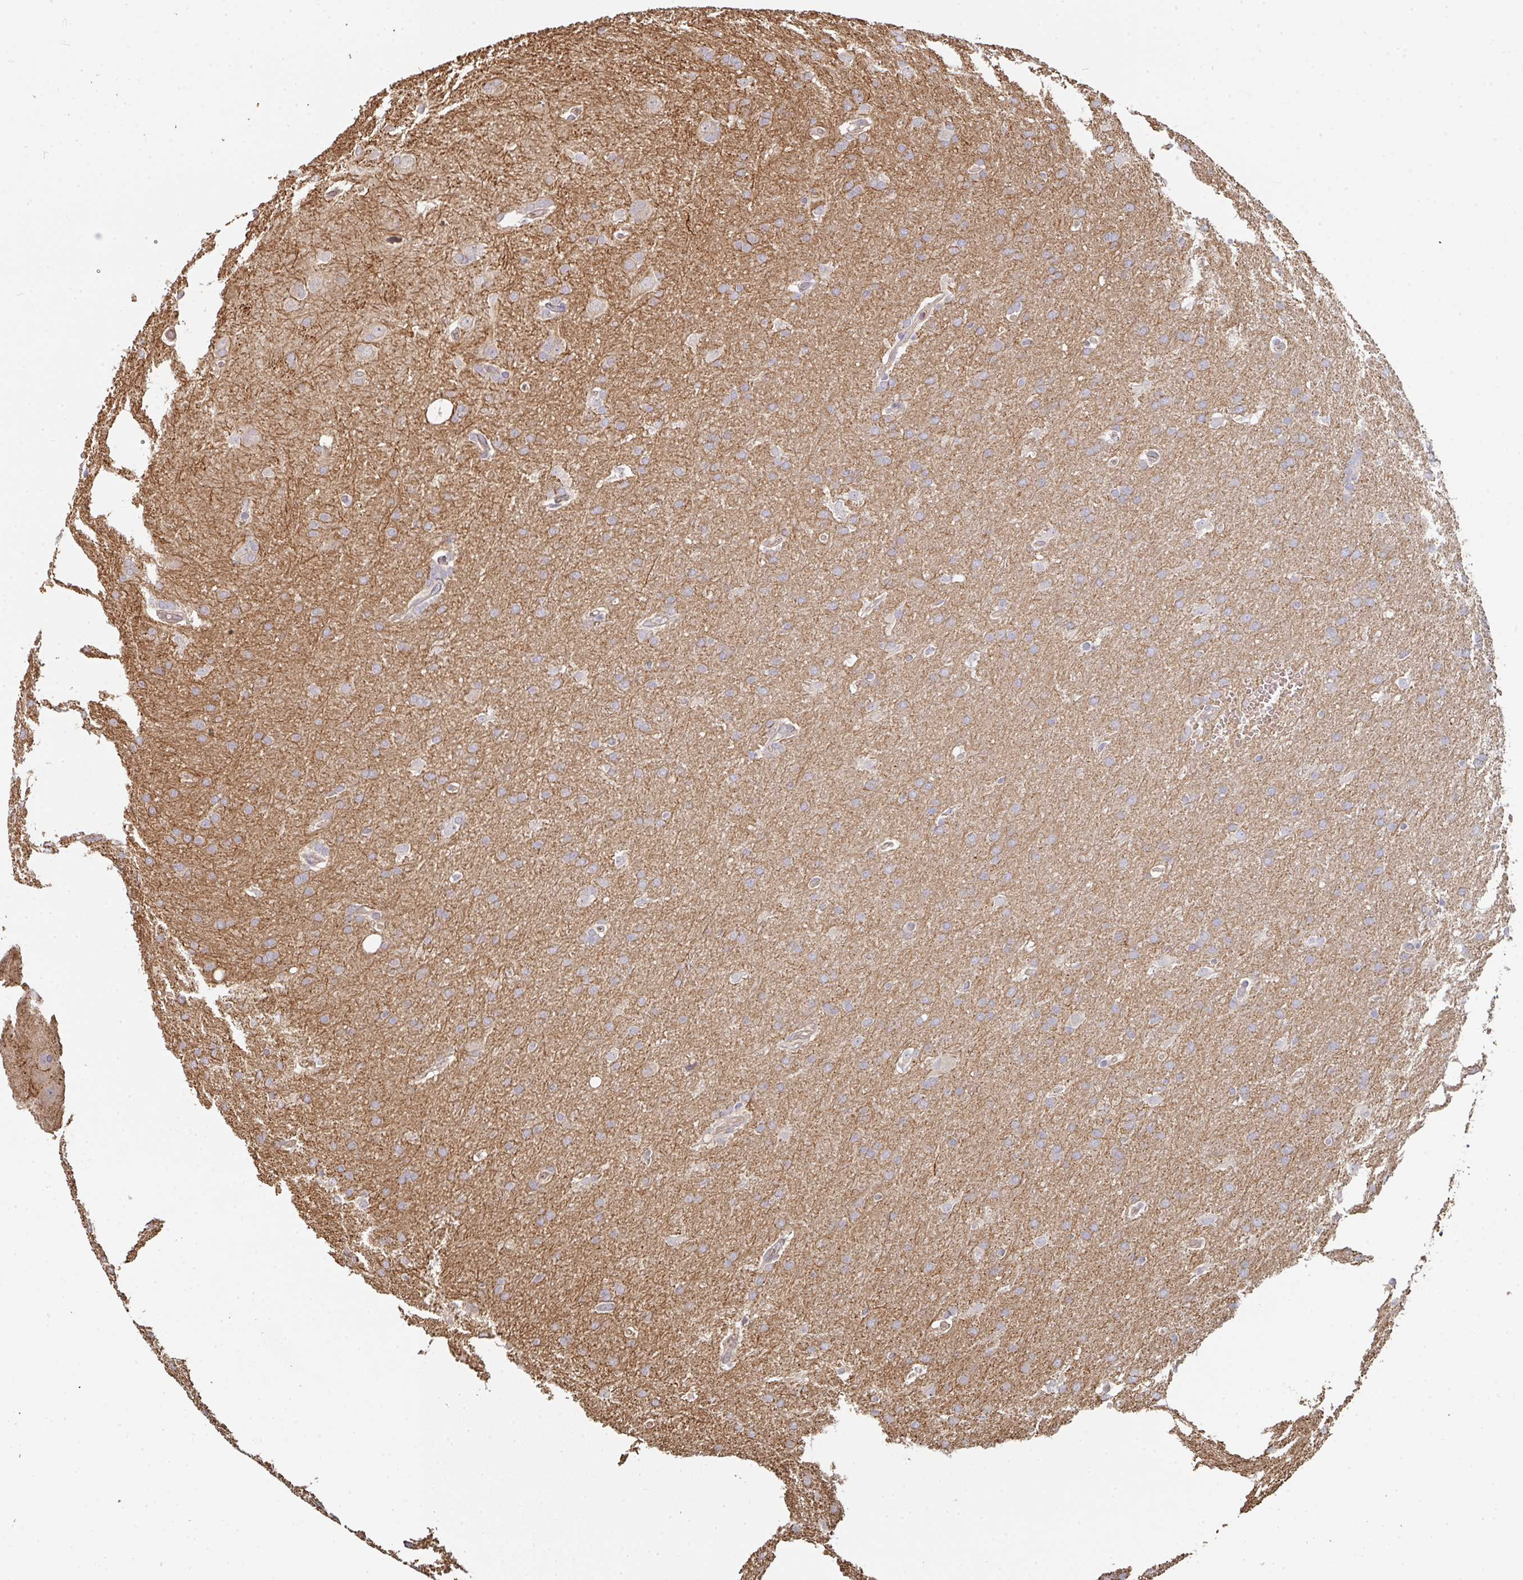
{"staining": {"intensity": "moderate", "quantity": ">75%", "location": "cytoplasmic/membranous"}, "tissue": "glioma", "cell_type": "Tumor cells", "image_type": "cancer", "snomed": [{"axis": "morphology", "description": "Glioma, malignant, Low grade"}, {"axis": "topography", "description": "Brain"}], "caption": "Low-grade glioma (malignant) stained with a protein marker demonstrates moderate staining in tumor cells.", "gene": "POLG", "patient": {"sex": "female", "age": 32}}